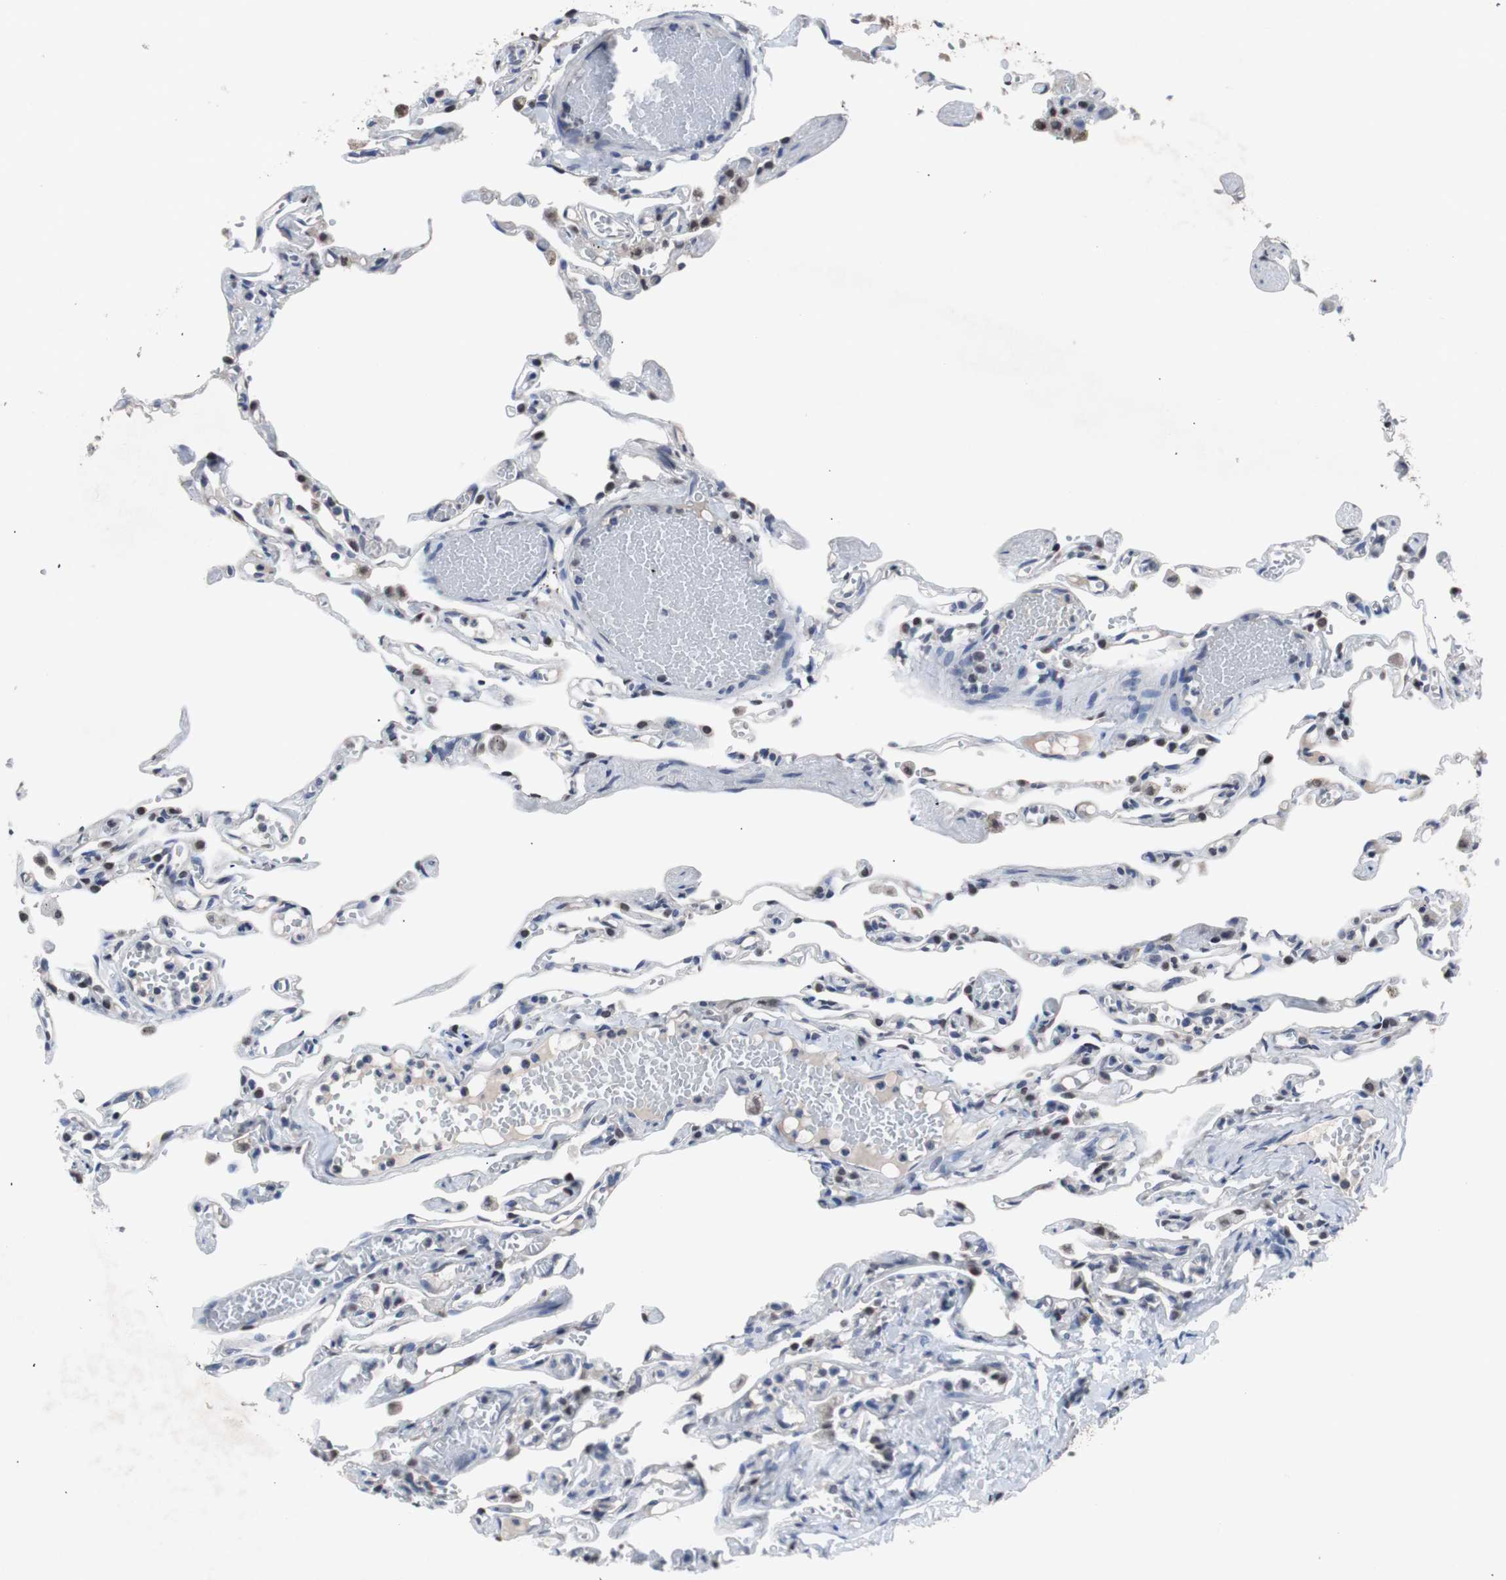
{"staining": {"intensity": "moderate", "quantity": "25%-75%", "location": "nuclear"}, "tissue": "lung", "cell_type": "Alveolar cells", "image_type": "normal", "snomed": [{"axis": "morphology", "description": "Normal tissue, NOS"}, {"axis": "topography", "description": "Lung"}], "caption": "The immunohistochemical stain highlights moderate nuclear staining in alveolar cells of normal lung.", "gene": "RBM47", "patient": {"sex": "male", "age": 21}}